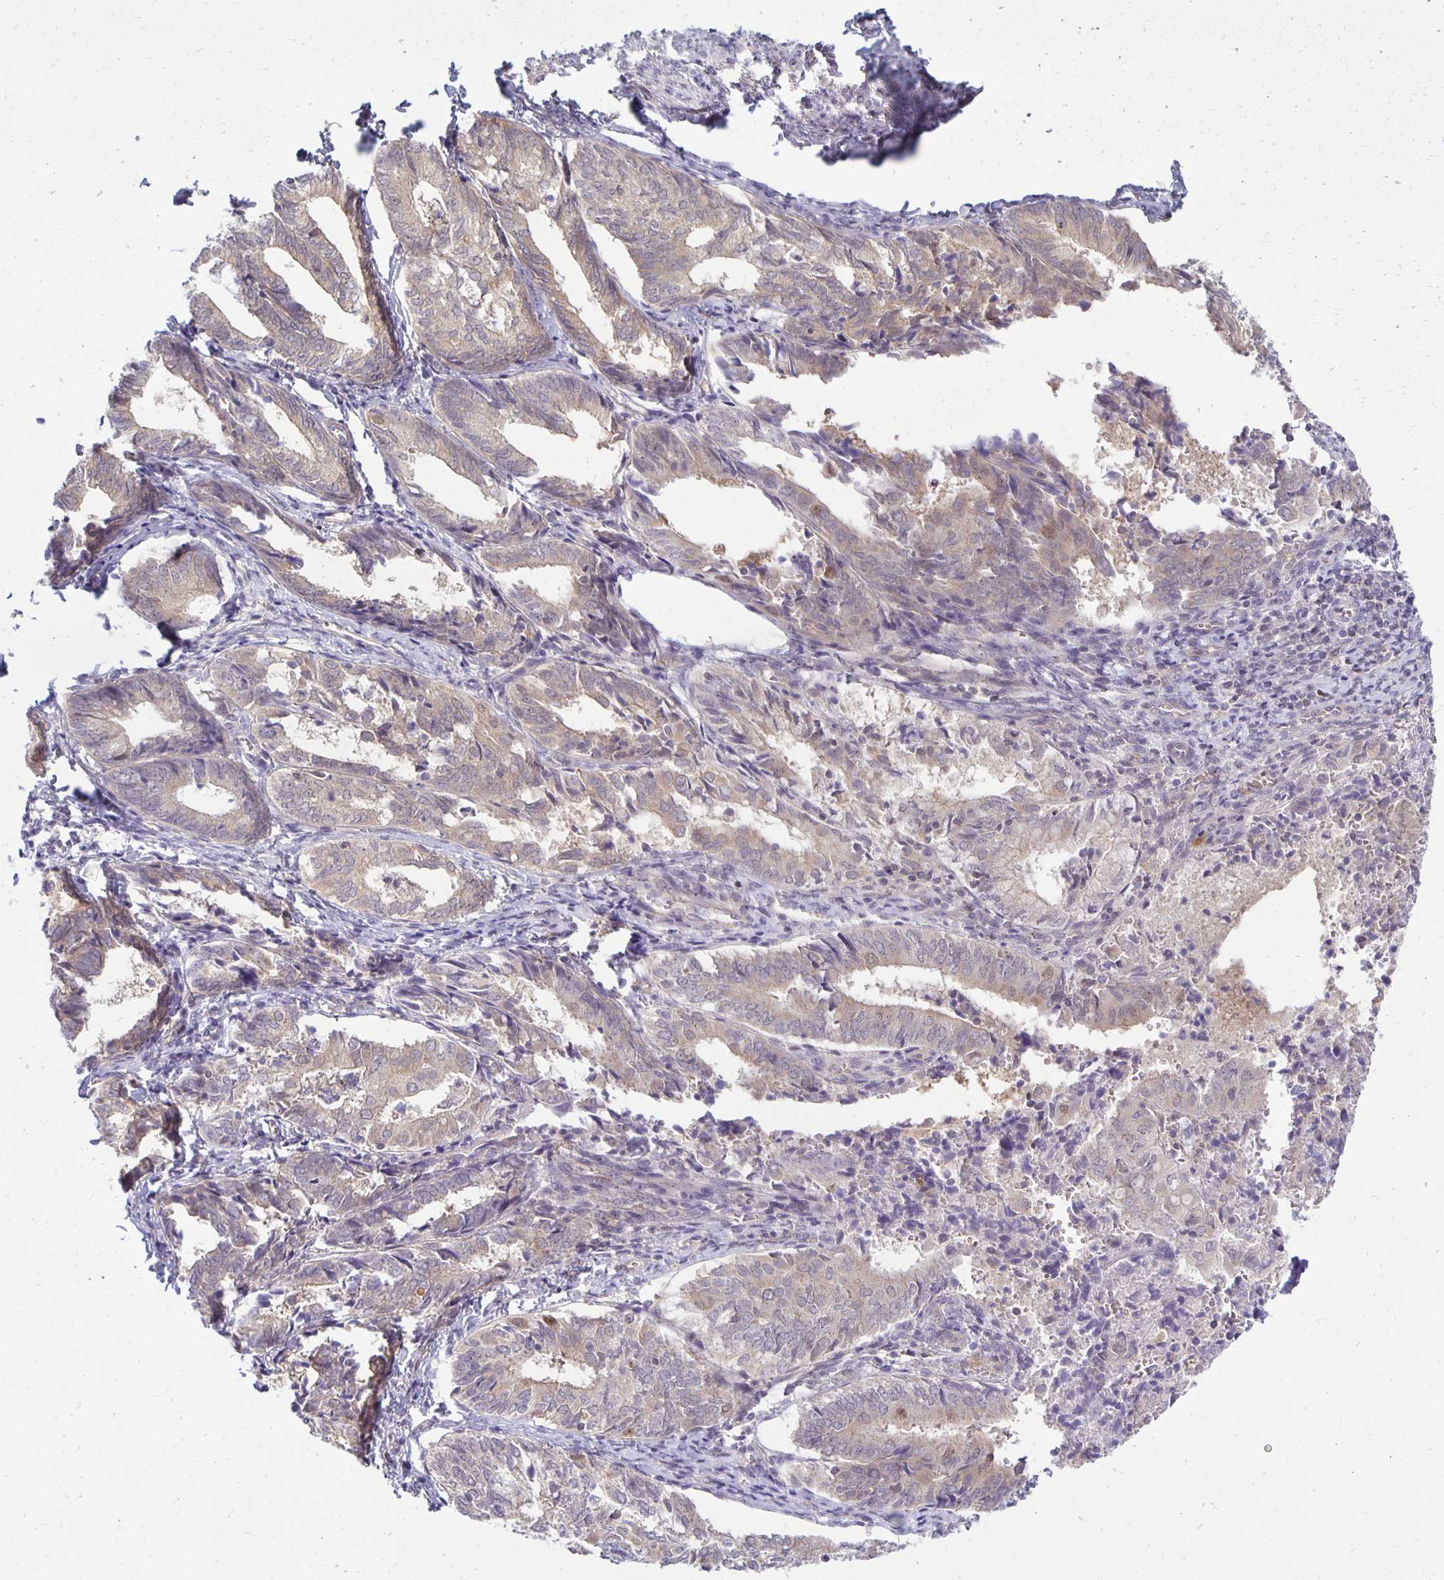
{"staining": {"intensity": "weak", "quantity": "25%-75%", "location": "cytoplasmic/membranous"}, "tissue": "endometrial cancer", "cell_type": "Tumor cells", "image_type": "cancer", "snomed": [{"axis": "morphology", "description": "Adenocarcinoma, NOS"}, {"axis": "topography", "description": "Endometrium"}], "caption": "Brown immunohistochemical staining in adenocarcinoma (endometrial) shows weak cytoplasmic/membranous staining in approximately 25%-75% of tumor cells.", "gene": "MIEN1", "patient": {"sex": "female", "age": 87}}